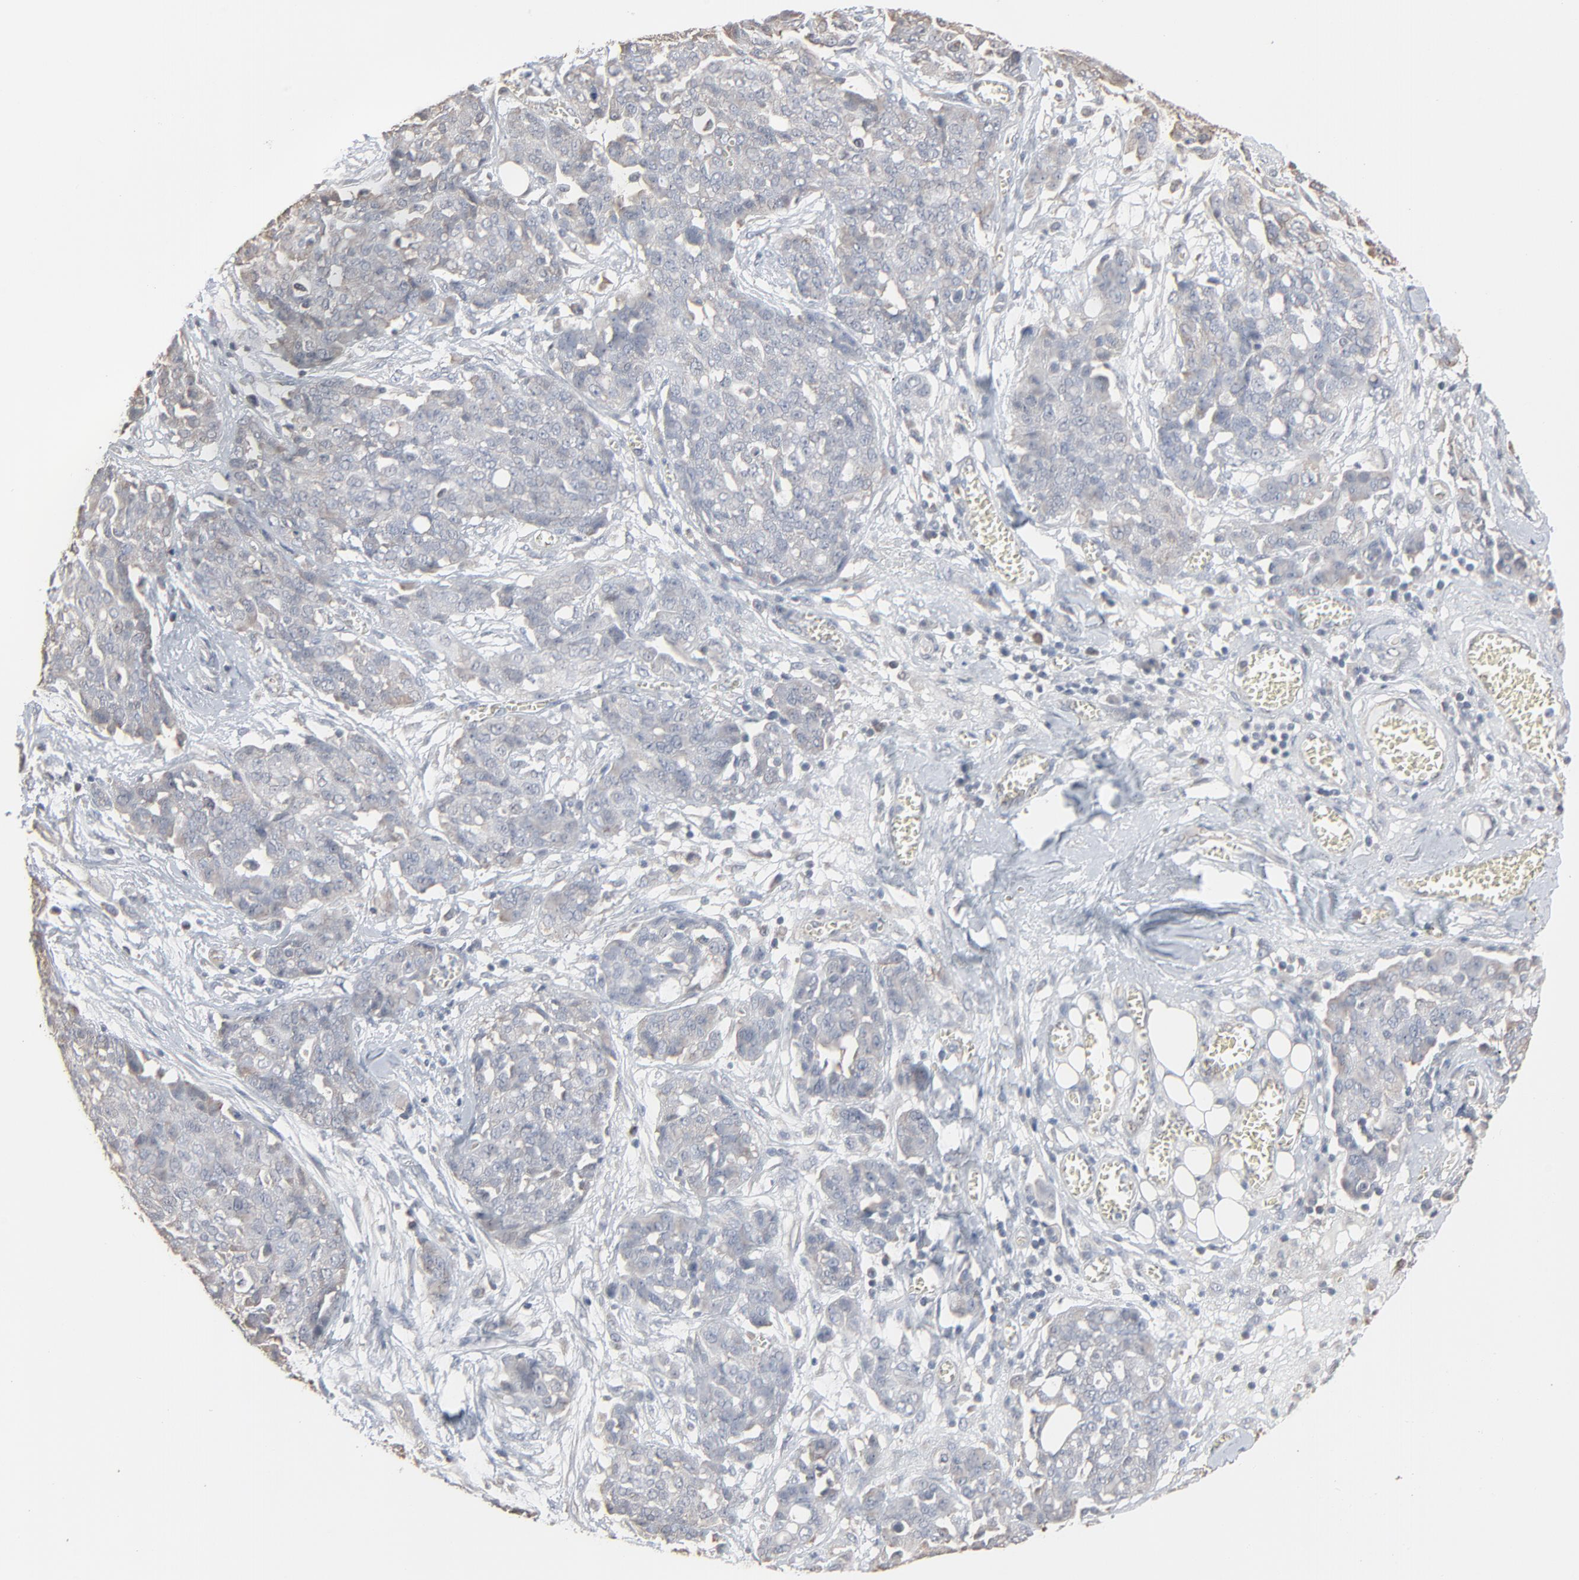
{"staining": {"intensity": "negative", "quantity": "none", "location": "none"}, "tissue": "ovarian cancer", "cell_type": "Tumor cells", "image_type": "cancer", "snomed": [{"axis": "morphology", "description": "Cystadenocarcinoma, serous, NOS"}, {"axis": "topography", "description": "Soft tissue"}, {"axis": "topography", "description": "Ovary"}], "caption": "Immunohistochemical staining of human ovarian cancer (serous cystadenocarcinoma) shows no significant positivity in tumor cells.", "gene": "CCT5", "patient": {"sex": "female", "age": 57}}